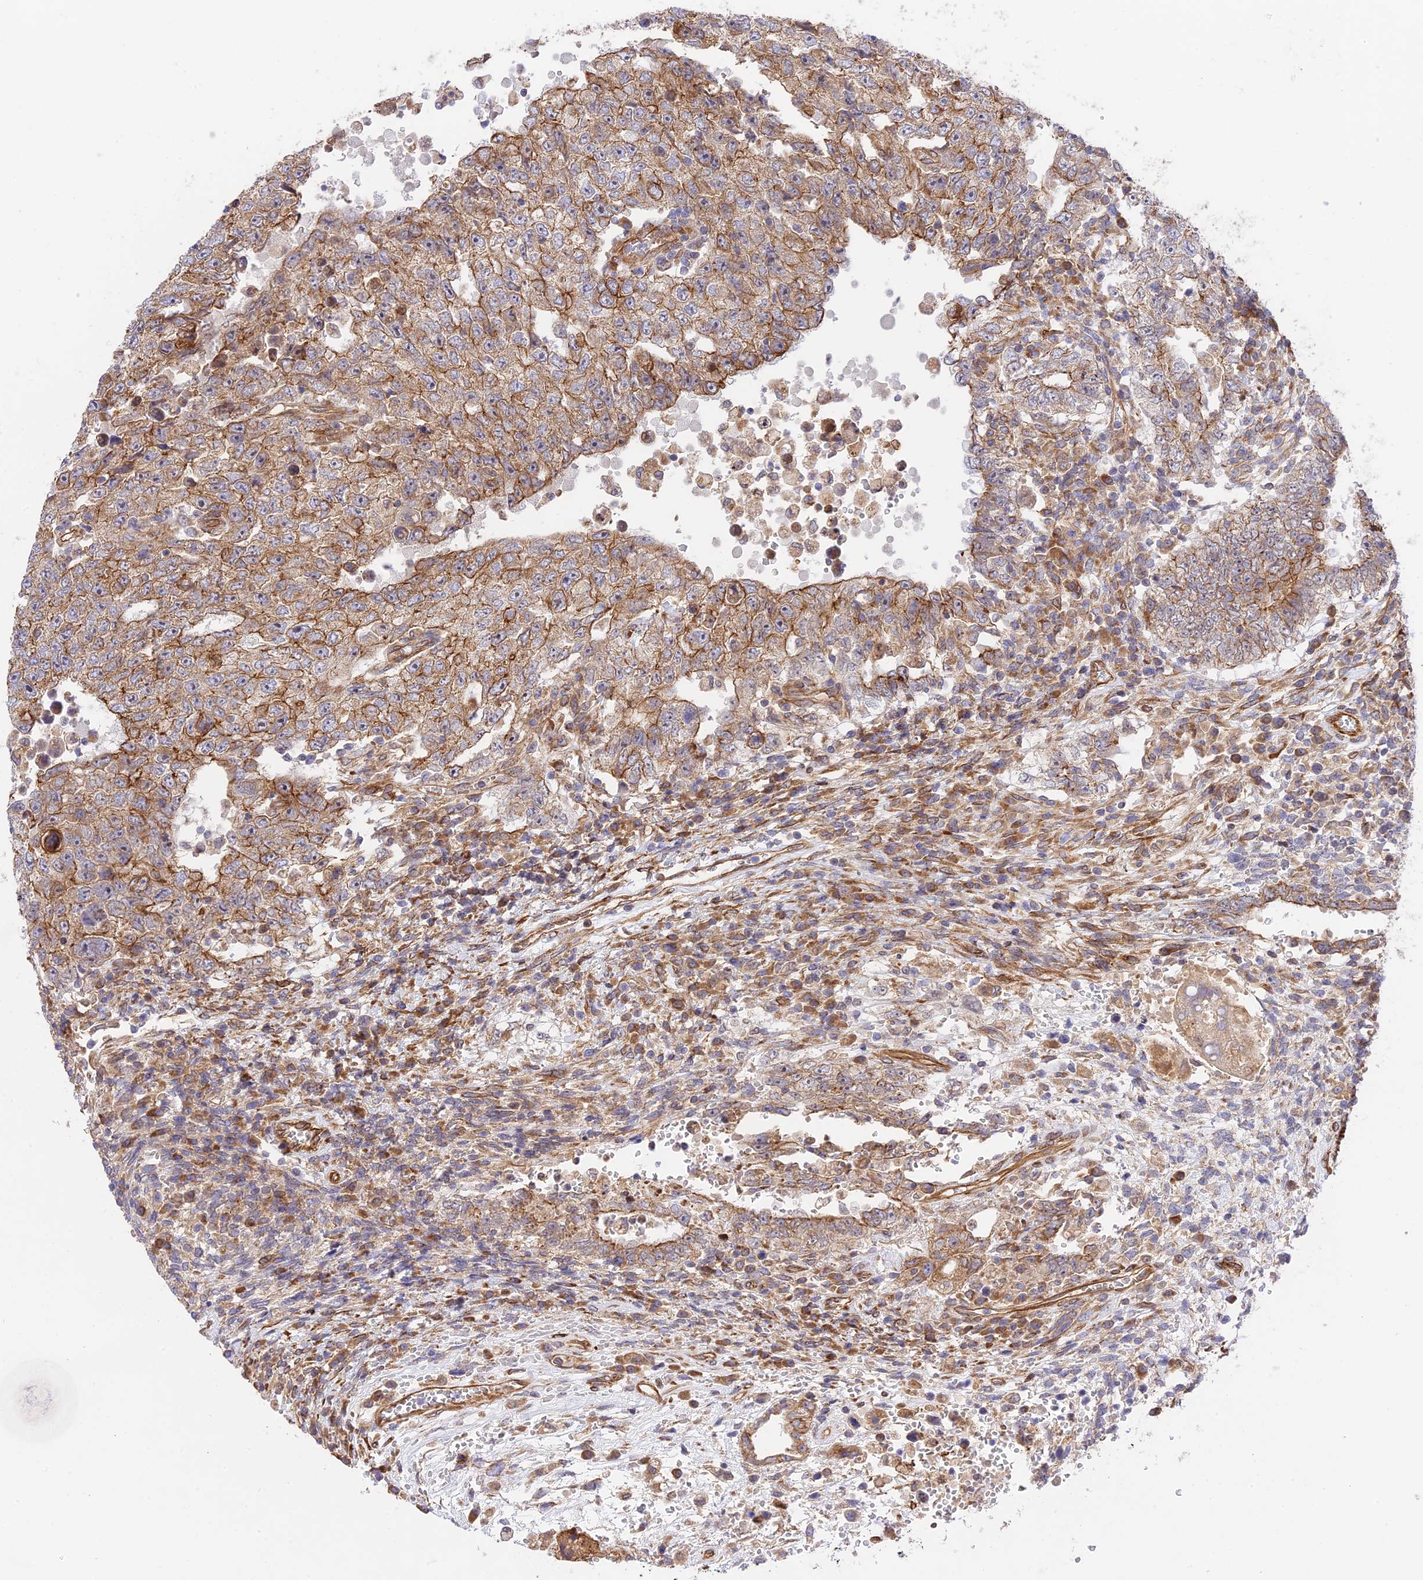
{"staining": {"intensity": "moderate", "quantity": "25%-75%", "location": "cytoplasmic/membranous"}, "tissue": "testis cancer", "cell_type": "Tumor cells", "image_type": "cancer", "snomed": [{"axis": "morphology", "description": "Carcinoma, Embryonal, NOS"}, {"axis": "topography", "description": "Testis"}], "caption": "Immunohistochemistry image of neoplastic tissue: testis cancer (embryonal carcinoma) stained using immunohistochemistry (IHC) reveals medium levels of moderate protein expression localized specifically in the cytoplasmic/membranous of tumor cells, appearing as a cytoplasmic/membranous brown color.", "gene": "EXOC3L4", "patient": {"sex": "male", "age": 26}}